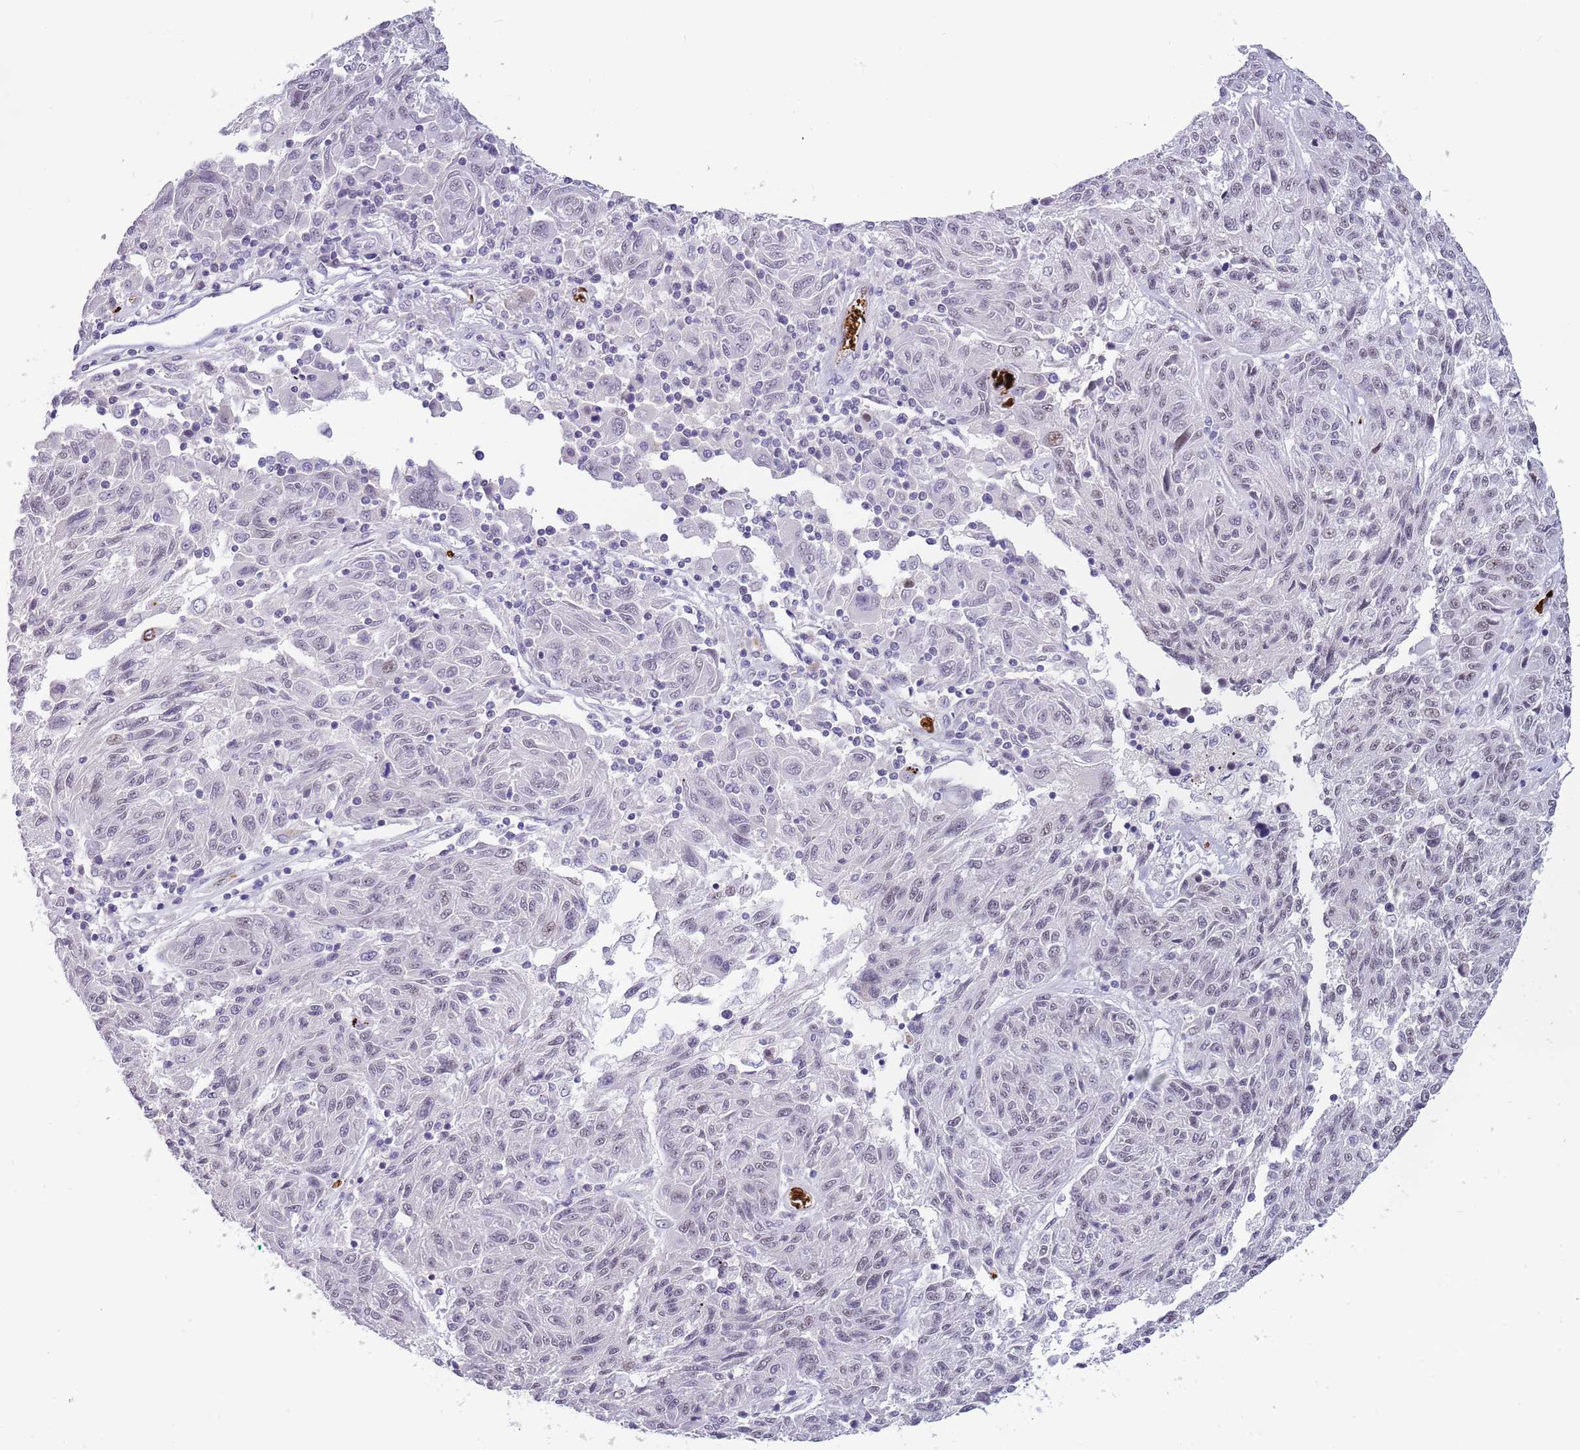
{"staining": {"intensity": "weak", "quantity": ">75%", "location": "nuclear"}, "tissue": "melanoma", "cell_type": "Tumor cells", "image_type": "cancer", "snomed": [{"axis": "morphology", "description": "Malignant melanoma, NOS"}, {"axis": "topography", "description": "Skin"}], "caption": "Weak nuclear staining is present in approximately >75% of tumor cells in melanoma.", "gene": "LYPD6B", "patient": {"sex": "male", "age": 53}}